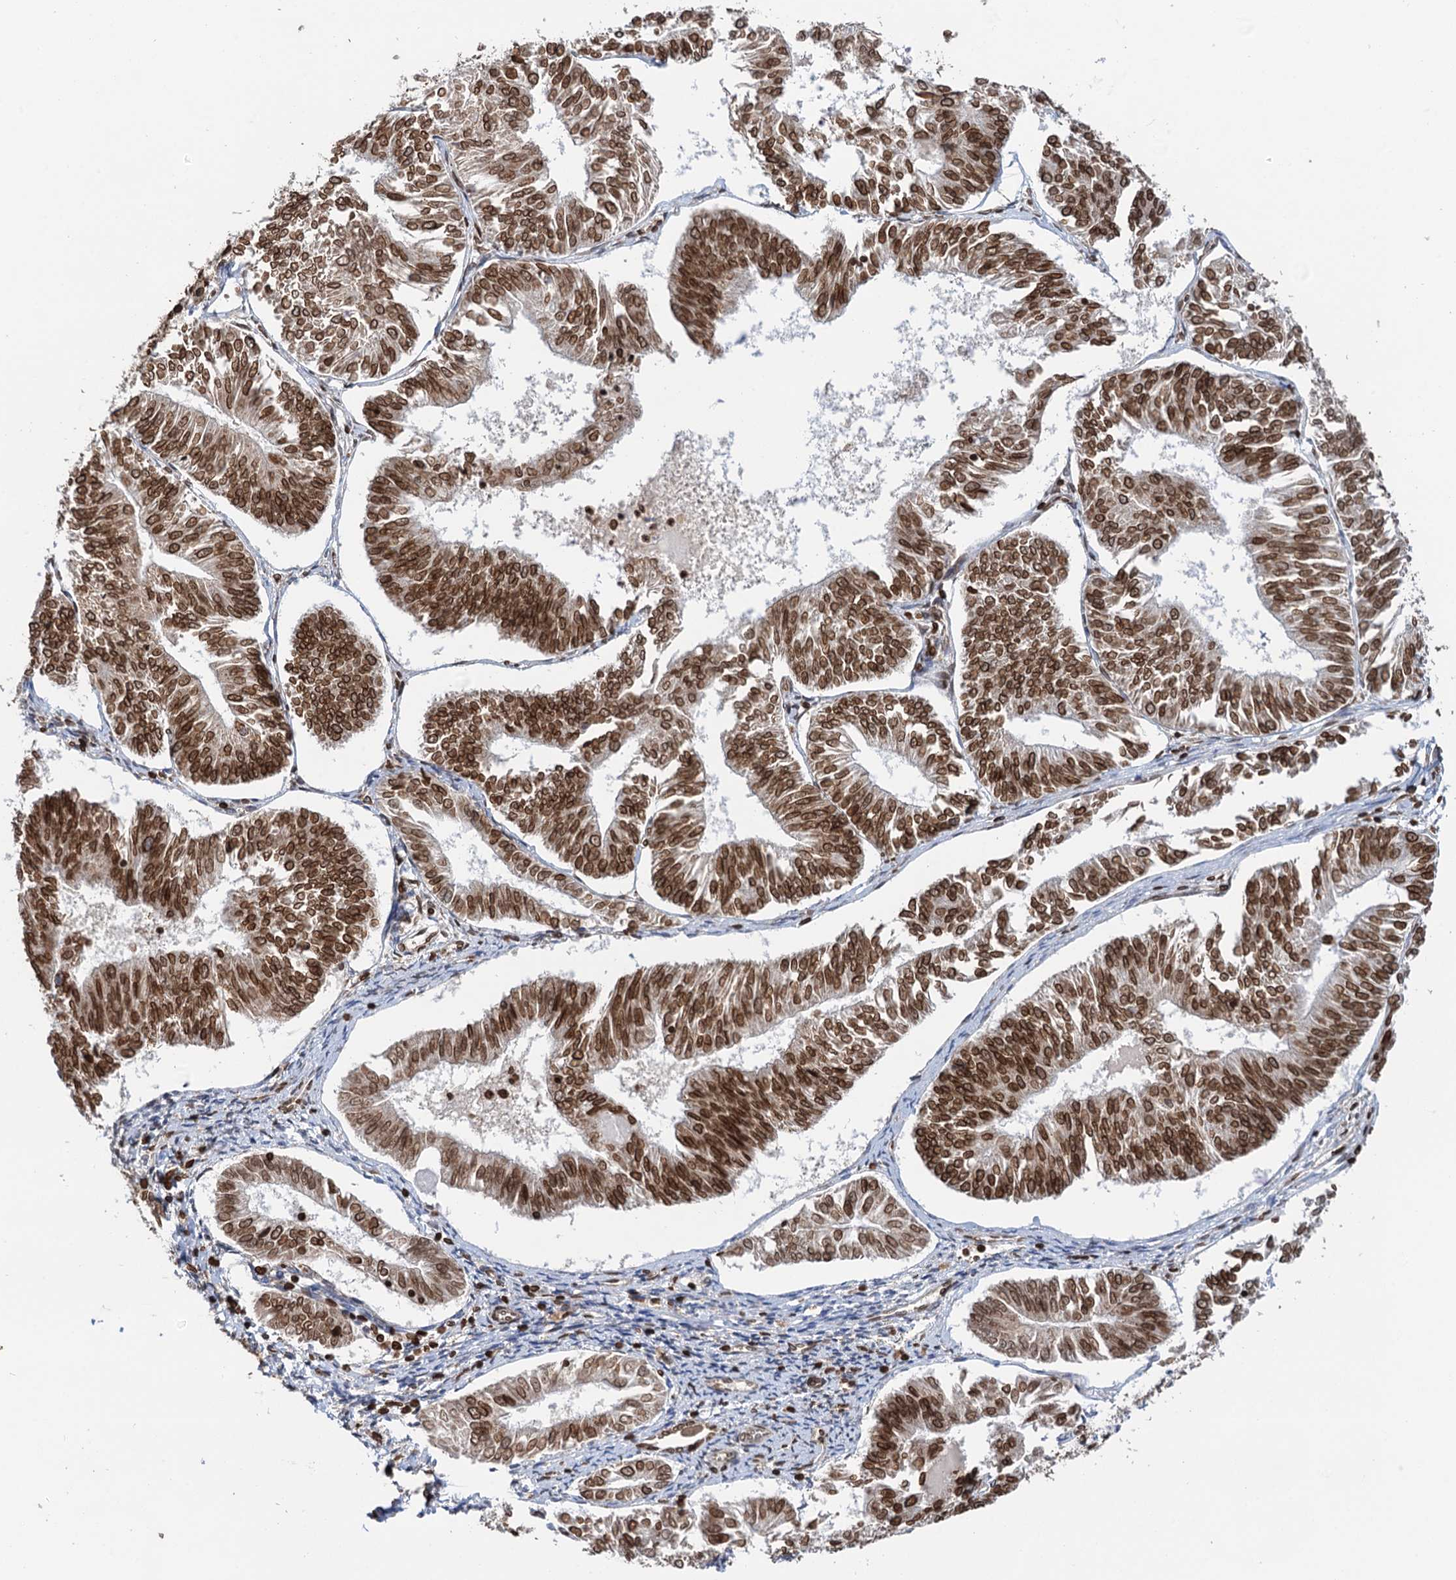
{"staining": {"intensity": "strong", "quantity": ">75%", "location": "nuclear"}, "tissue": "endometrial cancer", "cell_type": "Tumor cells", "image_type": "cancer", "snomed": [{"axis": "morphology", "description": "Adenocarcinoma, NOS"}, {"axis": "topography", "description": "Endometrium"}], "caption": "Approximately >75% of tumor cells in endometrial cancer (adenocarcinoma) exhibit strong nuclear protein expression as visualized by brown immunohistochemical staining.", "gene": "ZC3H13", "patient": {"sex": "female", "age": 58}}